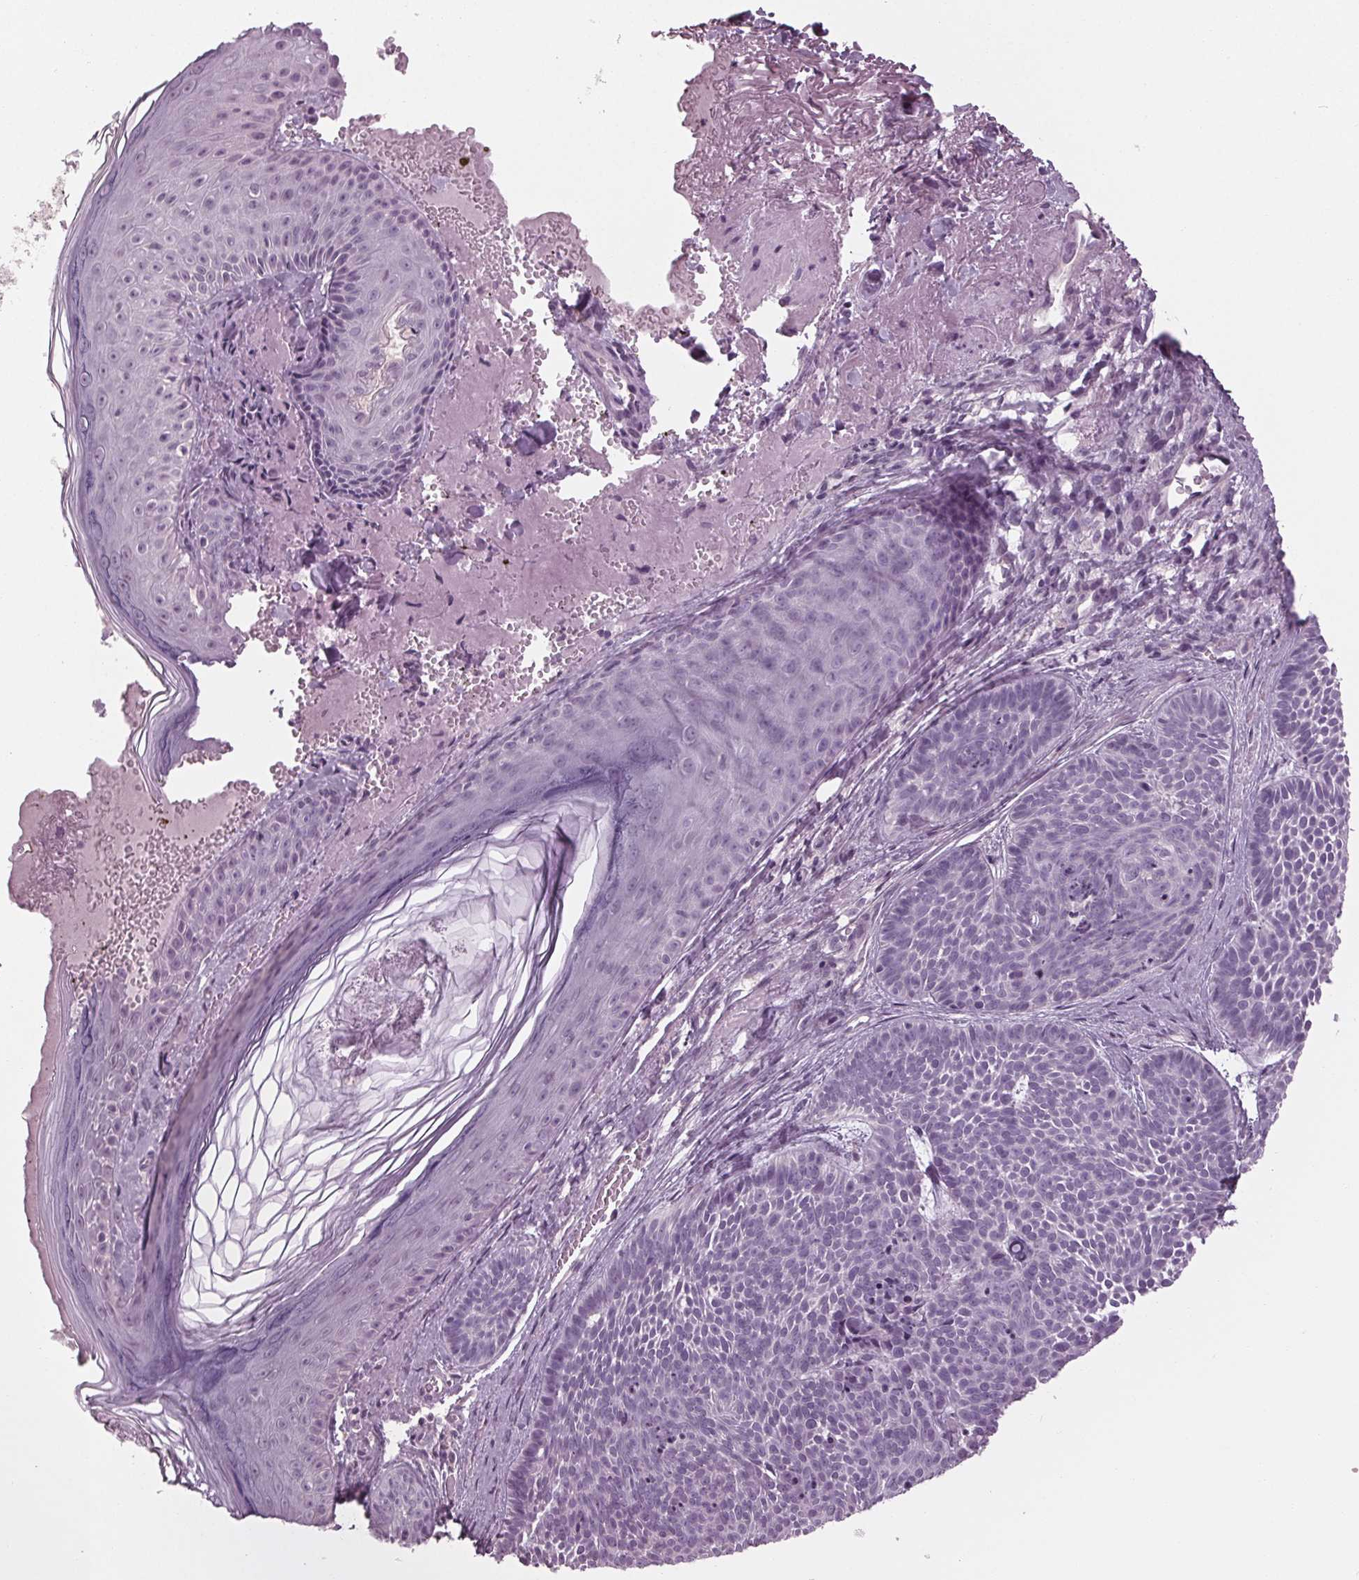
{"staining": {"intensity": "negative", "quantity": "none", "location": "none"}, "tissue": "skin cancer", "cell_type": "Tumor cells", "image_type": "cancer", "snomed": [{"axis": "morphology", "description": "Basal cell carcinoma"}, {"axis": "topography", "description": "Skin"}], "caption": "The IHC image has no significant expression in tumor cells of skin cancer (basal cell carcinoma) tissue.", "gene": "TNNC2", "patient": {"sex": "male", "age": 81}}